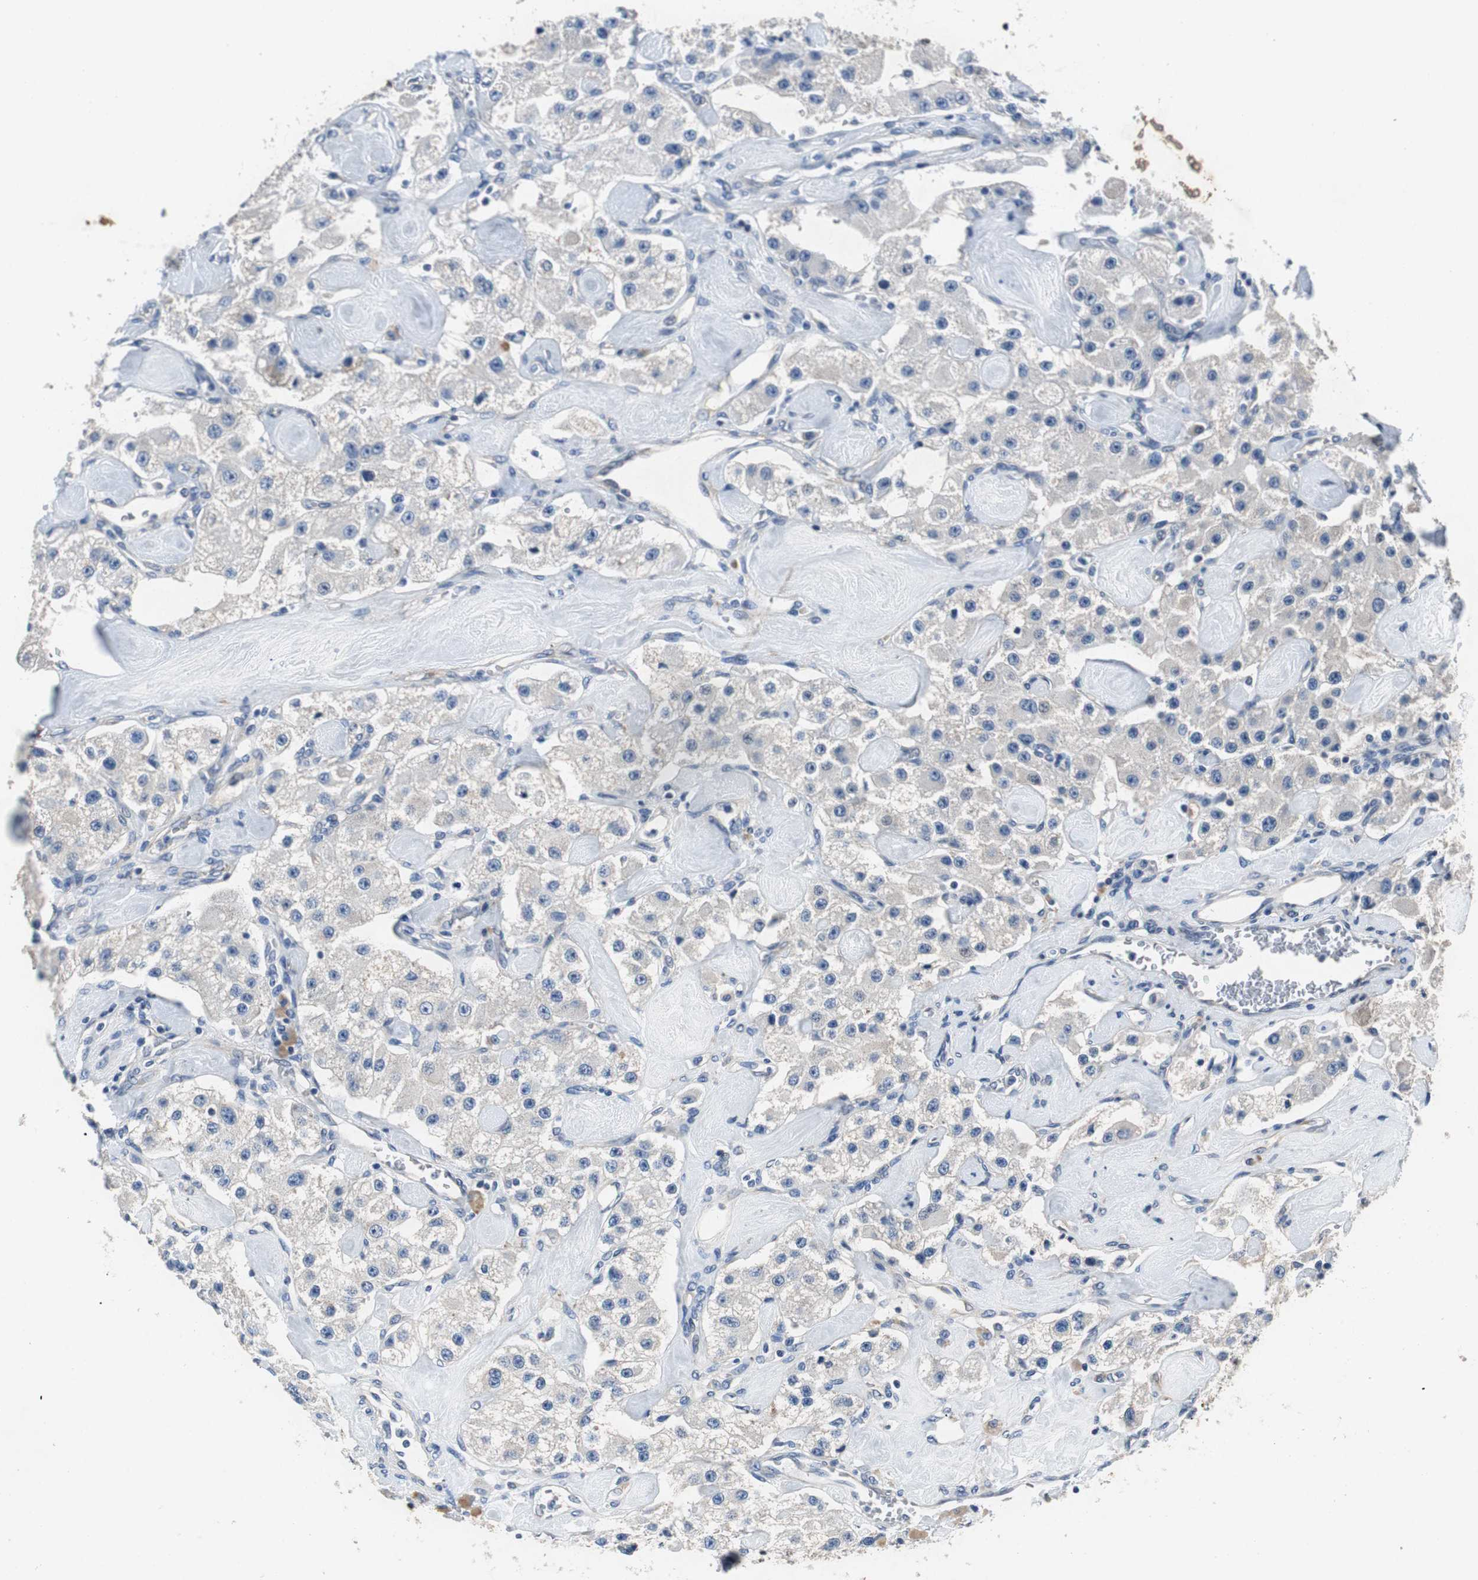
{"staining": {"intensity": "negative", "quantity": "none", "location": "none"}, "tissue": "carcinoid", "cell_type": "Tumor cells", "image_type": "cancer", "snomed": [{"axis": "morphology", "description": "Carcinoid, malignant, NOS"}, {"axis": "topography", "description": "Pancreas"}], "caption": "An IHC histopathology image of carcinoid (malignant) is shown. There is no staining in tumor cells of carcinoid (malignant).", "gene": "RPL35", "patient": {"sex": "male", "age": 41}}